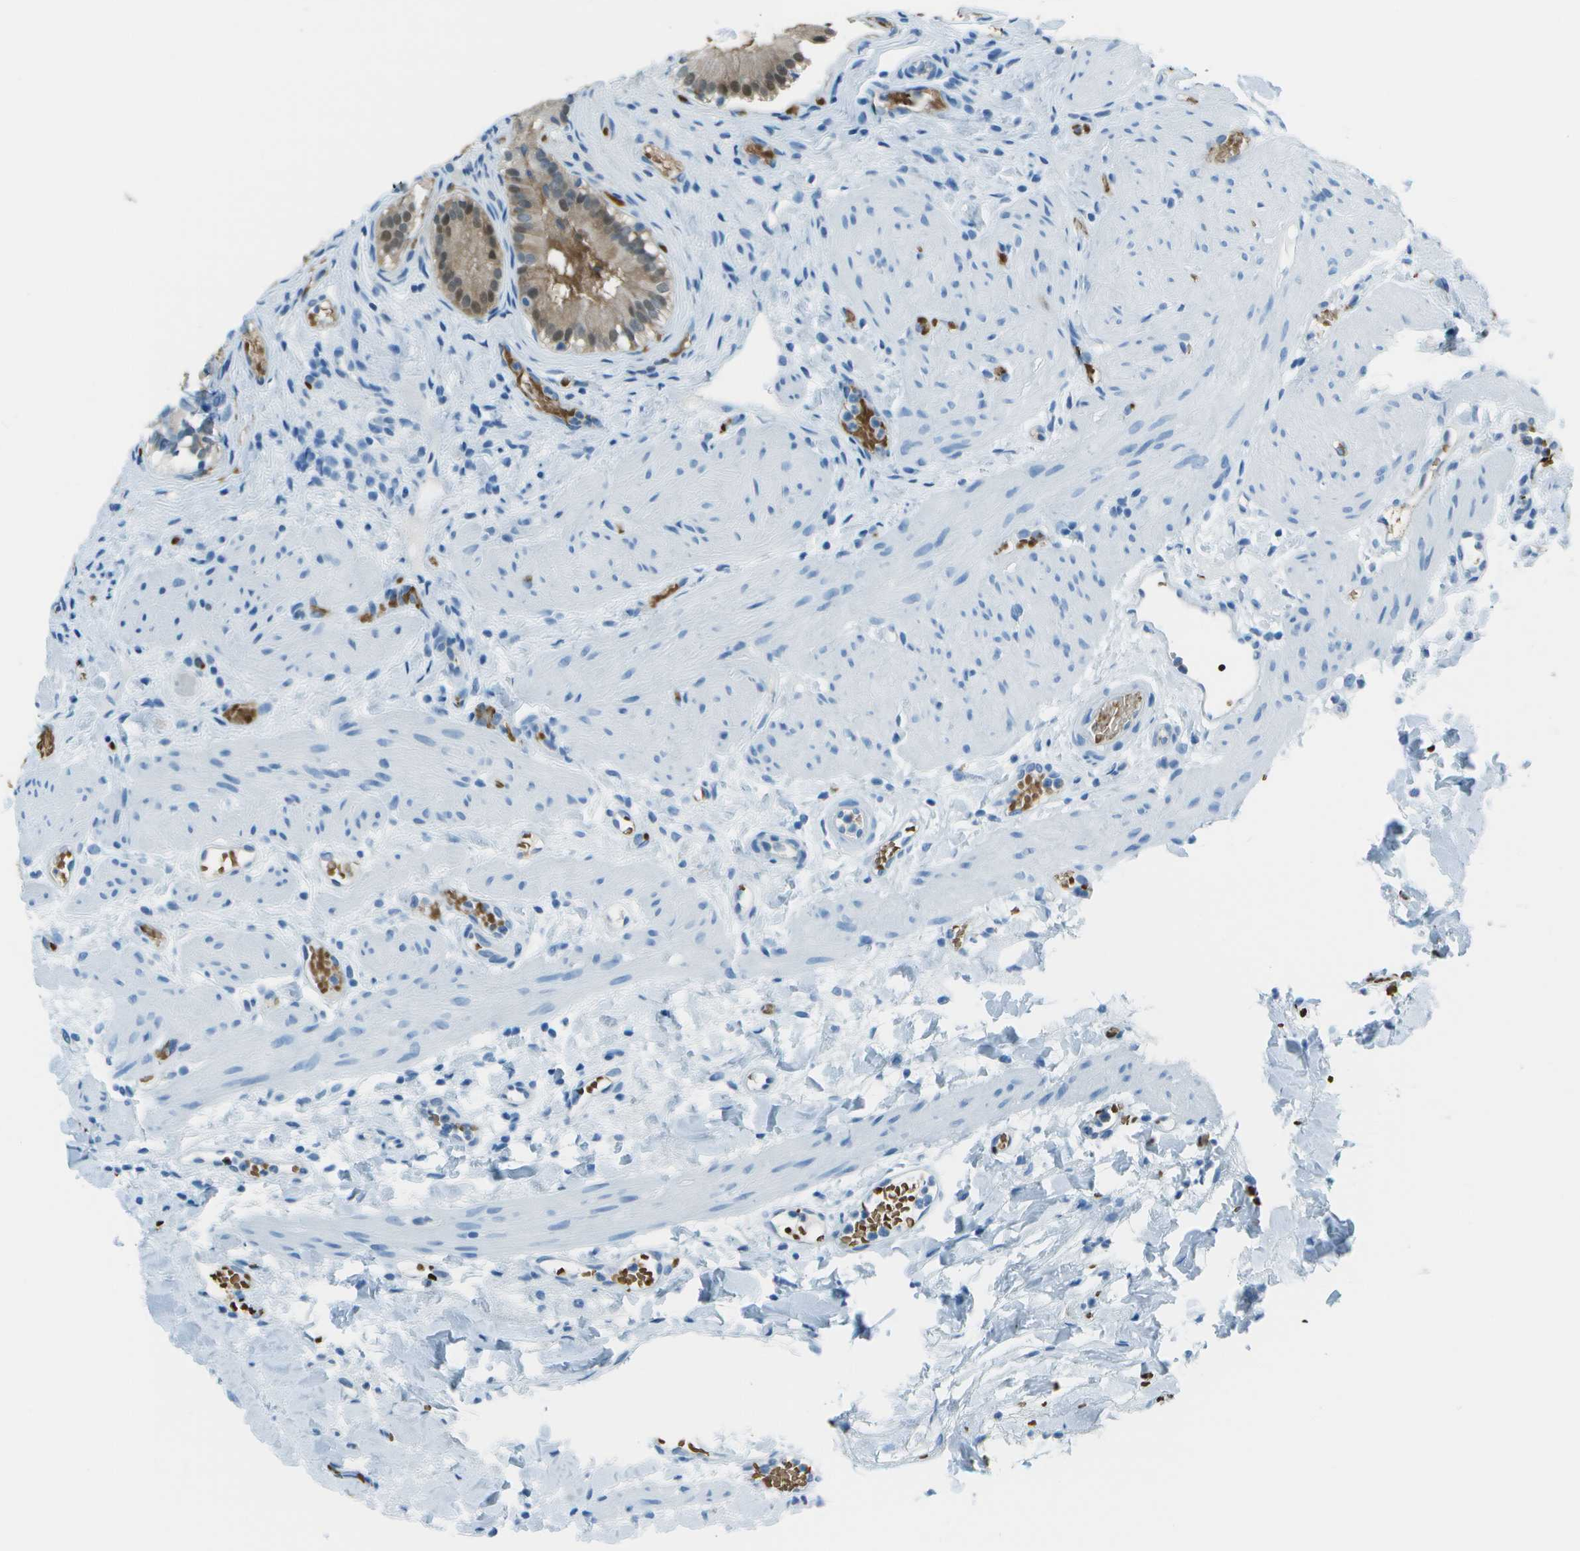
{"staining": {"intensity": "moderate", "quantity": ">75%", "location": "cytoplasmic/membranous,nuclear"}, "tissue": "gallbladder", "cell_type": "Glandular cells", "image_type": "normal", "snomed": [{"axis": "morphology", "description": "Normal tissue, NOS"}, {"axis": "topography", "description": "Gallbladder"}], "caption": "A photomicrograph of human gallbladder stained for a protein displays moderate cytoplasmic/membranous,nuclear brown staining in glandular cells. Nuclei are stained in blue.", "gene": "ASL", "patient": {"sex": "female", "age": 26}}